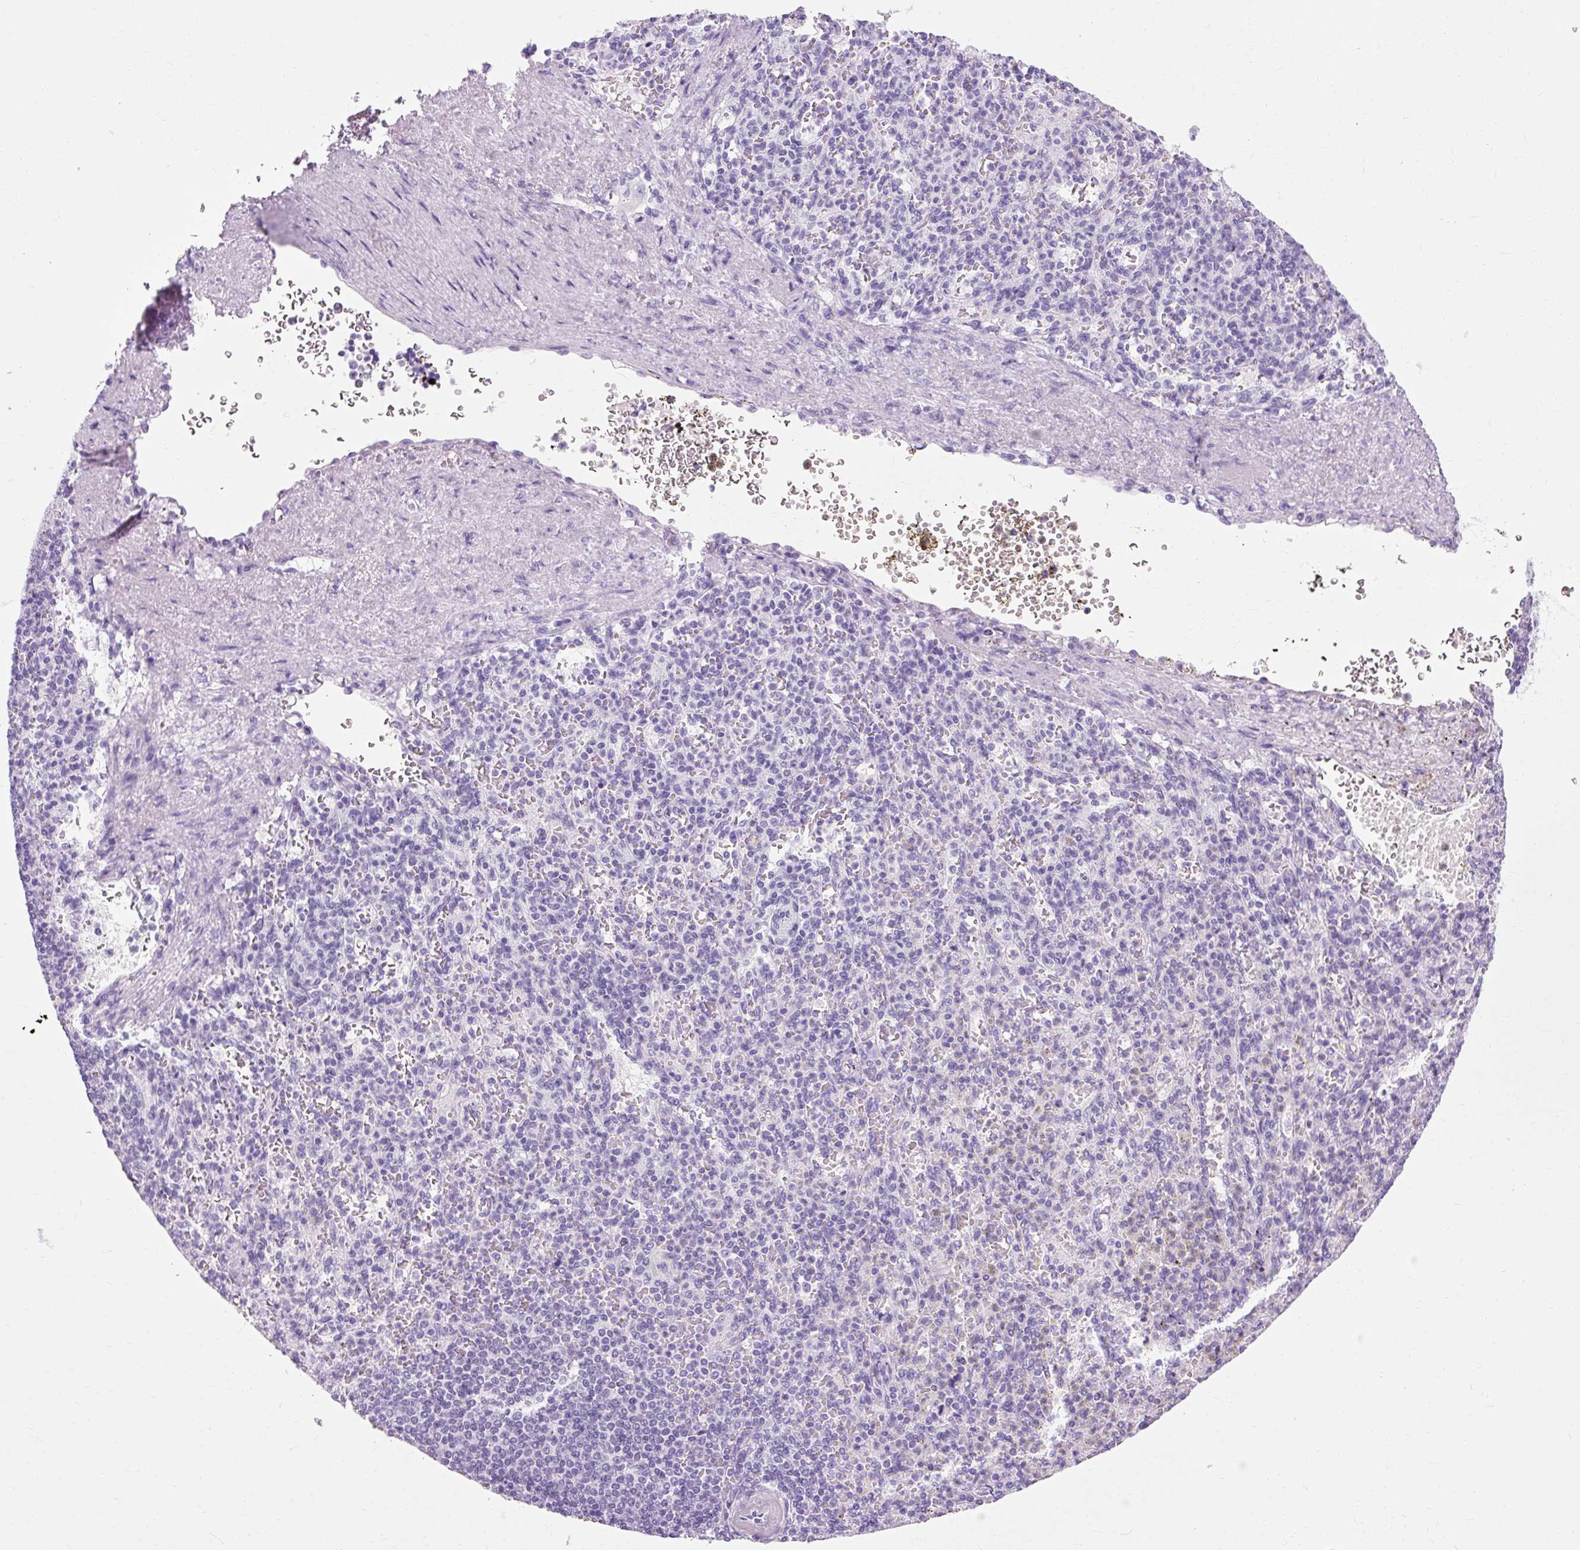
{"staining": {"intensity": "negative", "quantity": "none", "location": "none"}, "tissue": "spleen", "cell_type": "Cells in red pulp", "image_type": "normal", "snomed": [{"axis": "morphology", "description": "Normal tissue, NOS"}, {"axis": "topography", "description": "Spleen"}], "caption": "Immunohistochemistry (IHC) image of normal spleen: human spleen stained with DAB demonstrates no significant protein positivity in cells in red pulp.", "gene": "B3GNT4", "patient": {"sex": "female", "age": 74}}